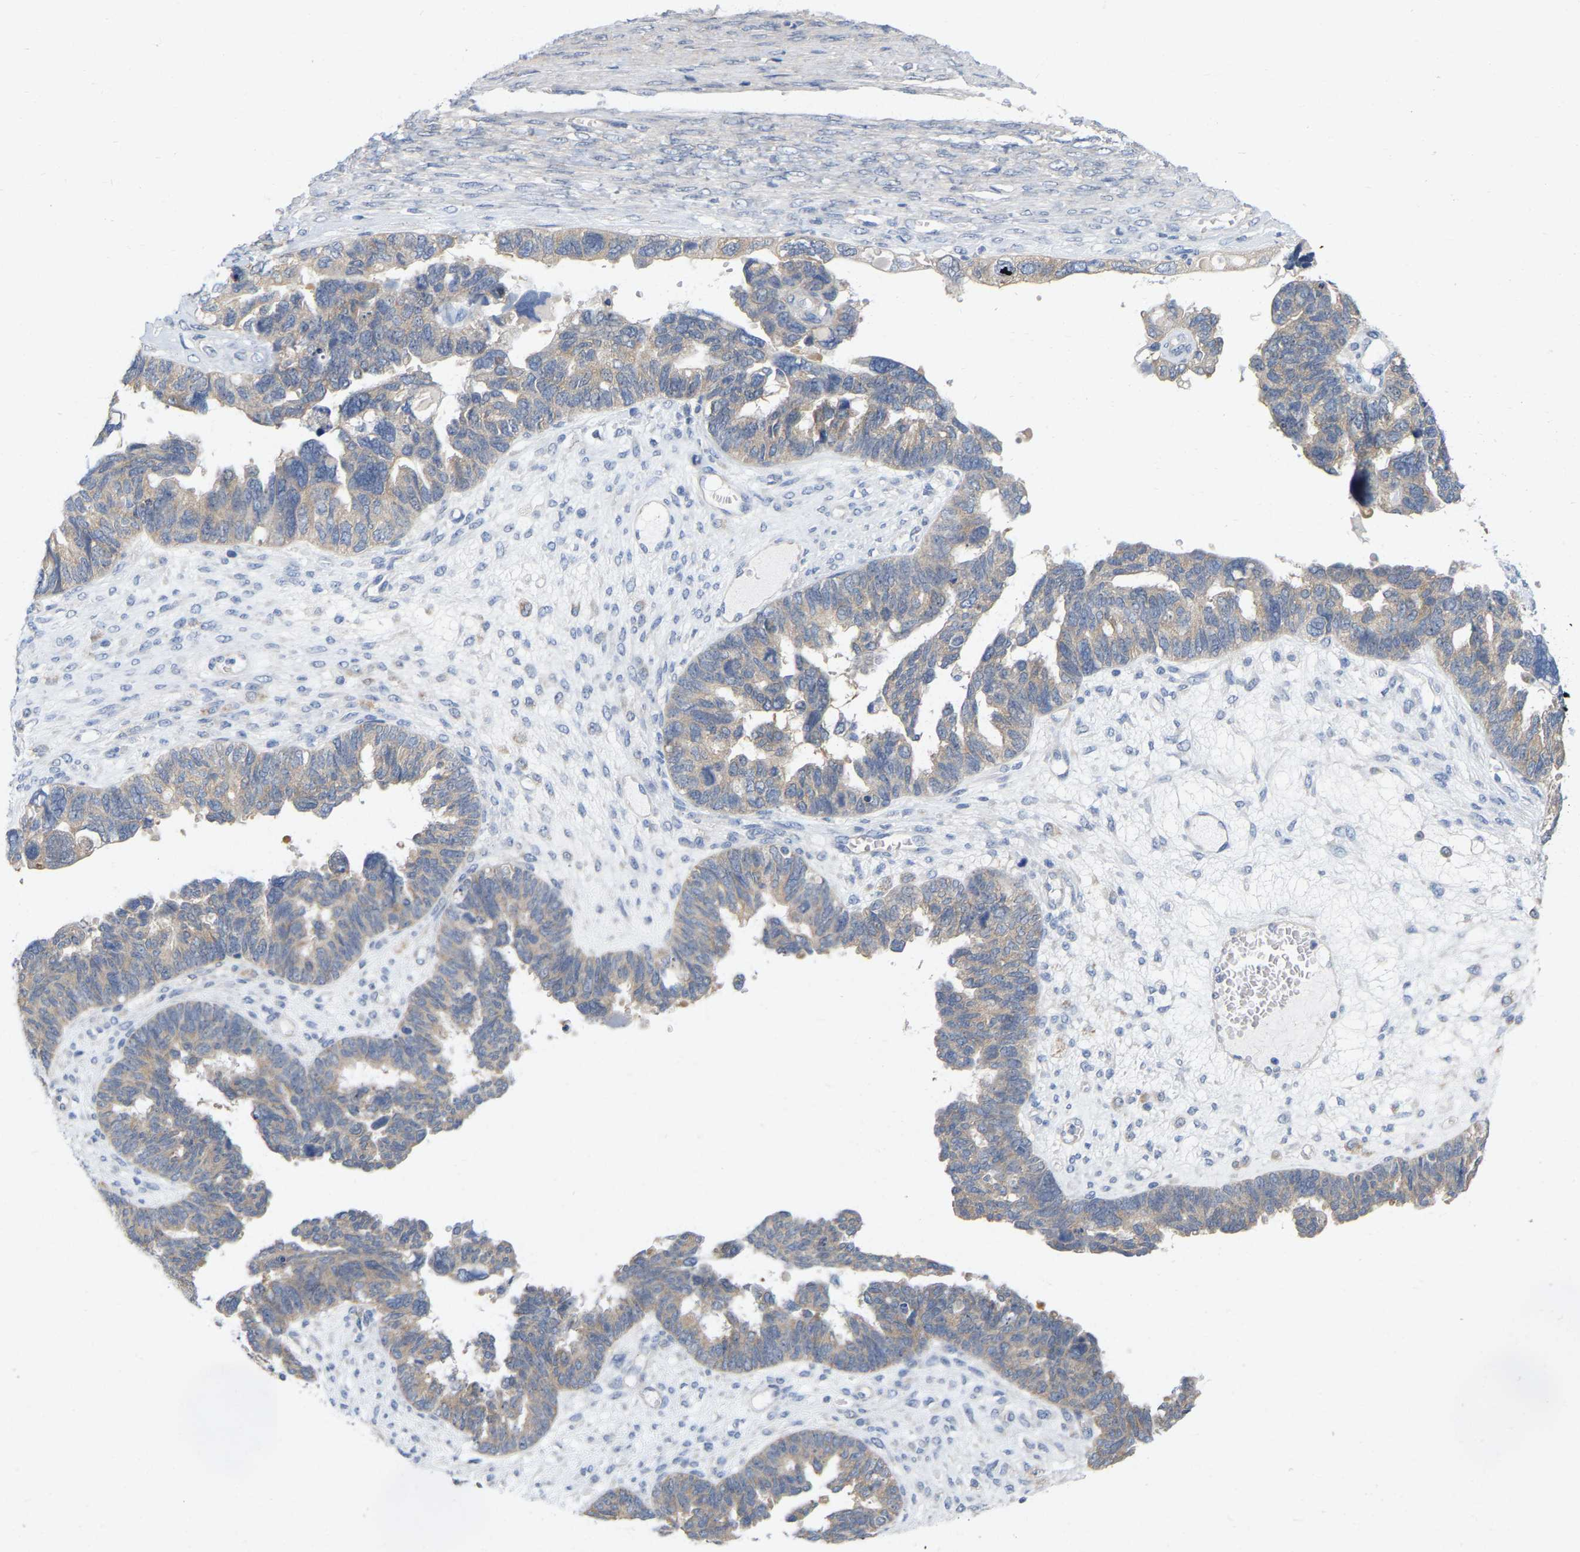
{"staining": {"intensity": "weak", "quantity": ">75%", "location": "cytoplasmic/membranous"}, "tissue": "ovarian cancer", "cell_type": "Tumor cells", "image_type": "cancer", "snomed": [{"axis": "morphology", "description": "Cystadenocarcinoma, serous, NOS"}, {"axis": "topography", "description": "Ovary"}], "caption": "Serous cystadenocarcinoma (ovarian) stained for a protein displays weak cytoplasmic/membranous positivity in tumor cells. (brown staining indicates protein expression, while blue staining denotes nuclei).", "gene": "WIPI2", "patient": {"sex": "female", "age": 79}}